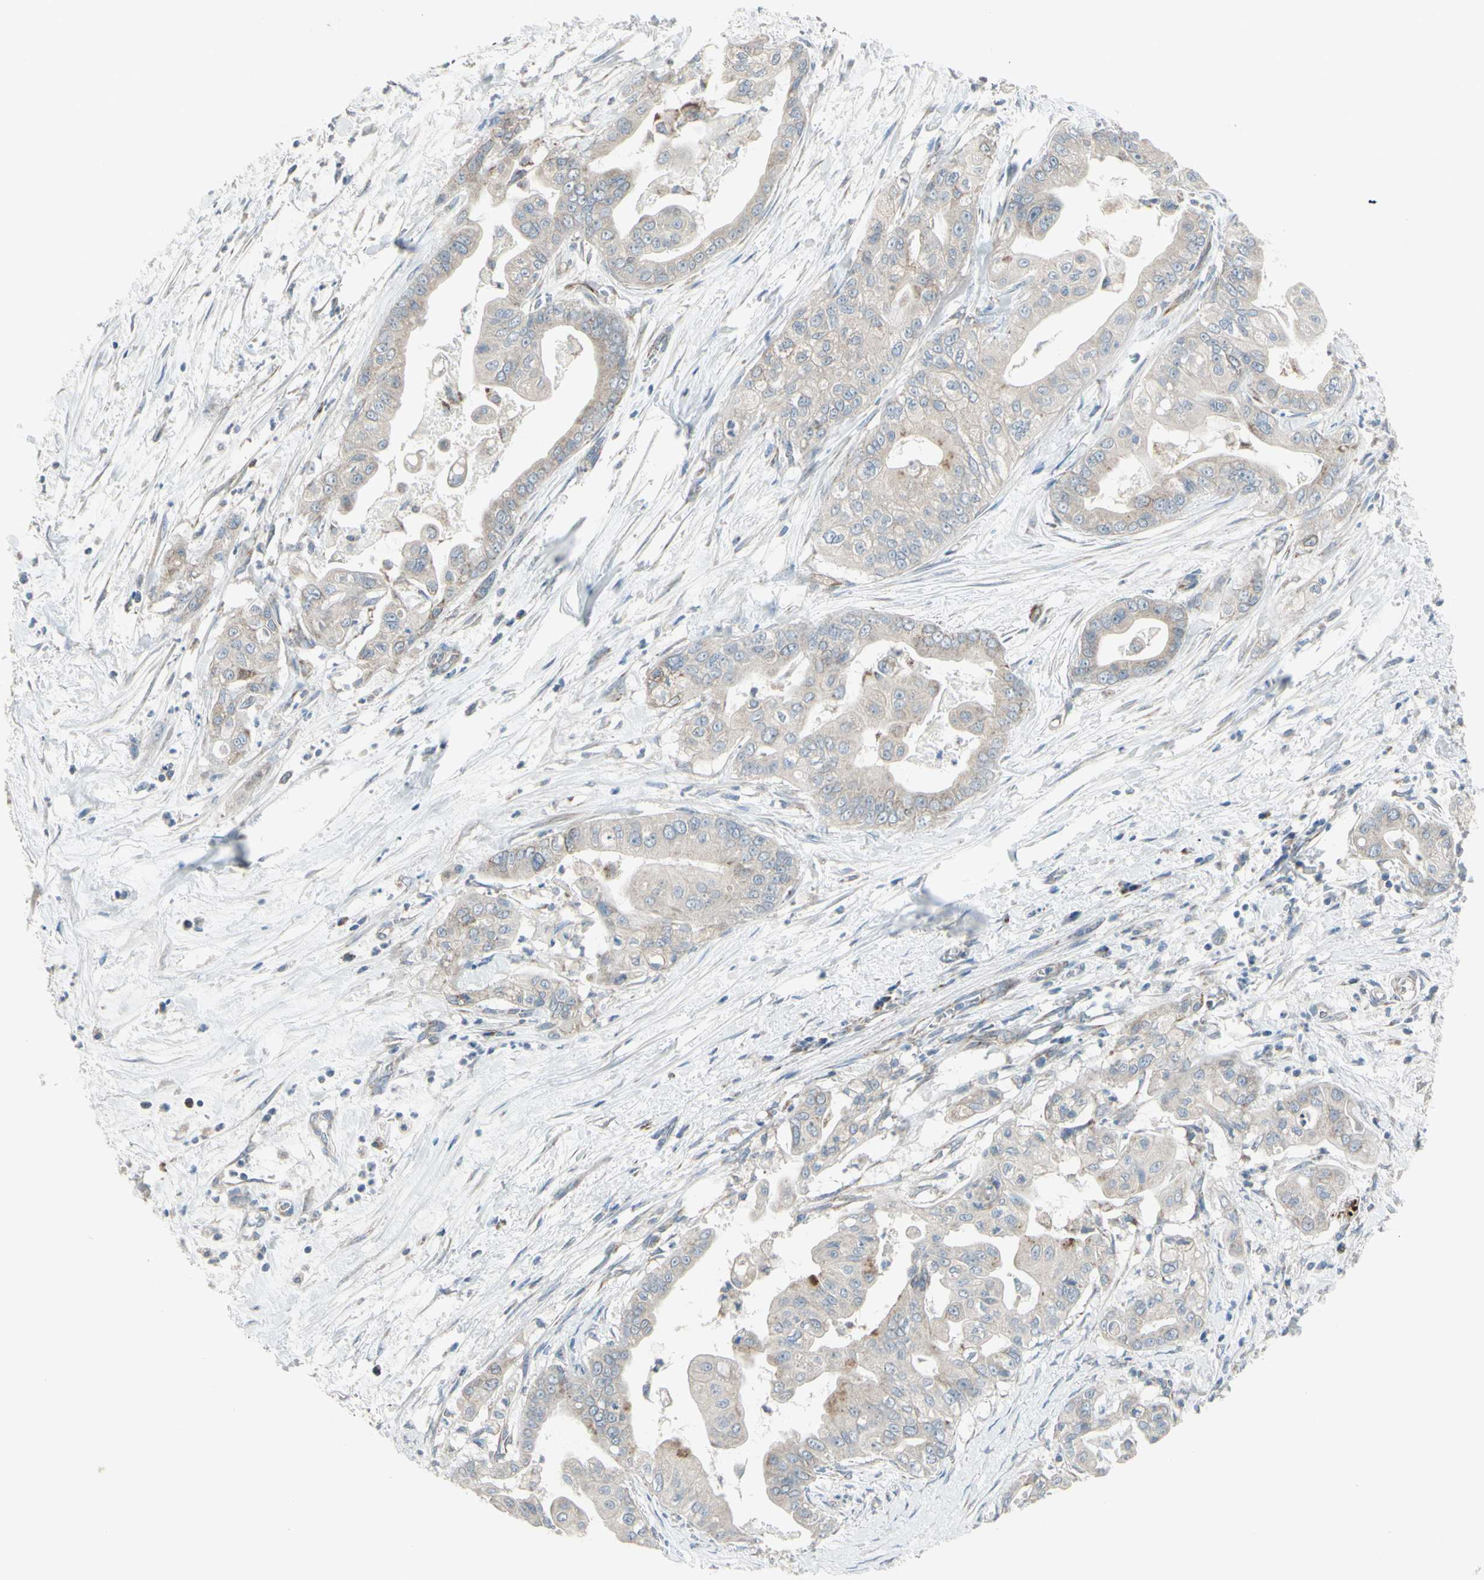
{"staining": {"intensity": "weak", "quantity": "<25%", "location": "cytoplasmic/membranous"}, "tissue": "pancreatic cancer", "cell_type": "Tumor cells", "image_type": "cancer", "snomed": [{"axis": "morphology", "description": "Adenocarcinoma, NOS"}, {"axis": "topography", "description": "Pancreas"}], "caption": "DAB immunohistochemical staining of pancreatic cancer exhibits no significant positivity in tumor cells.", "gene": "FAM171B", "patient": {"sex": "female", "age": 75}}